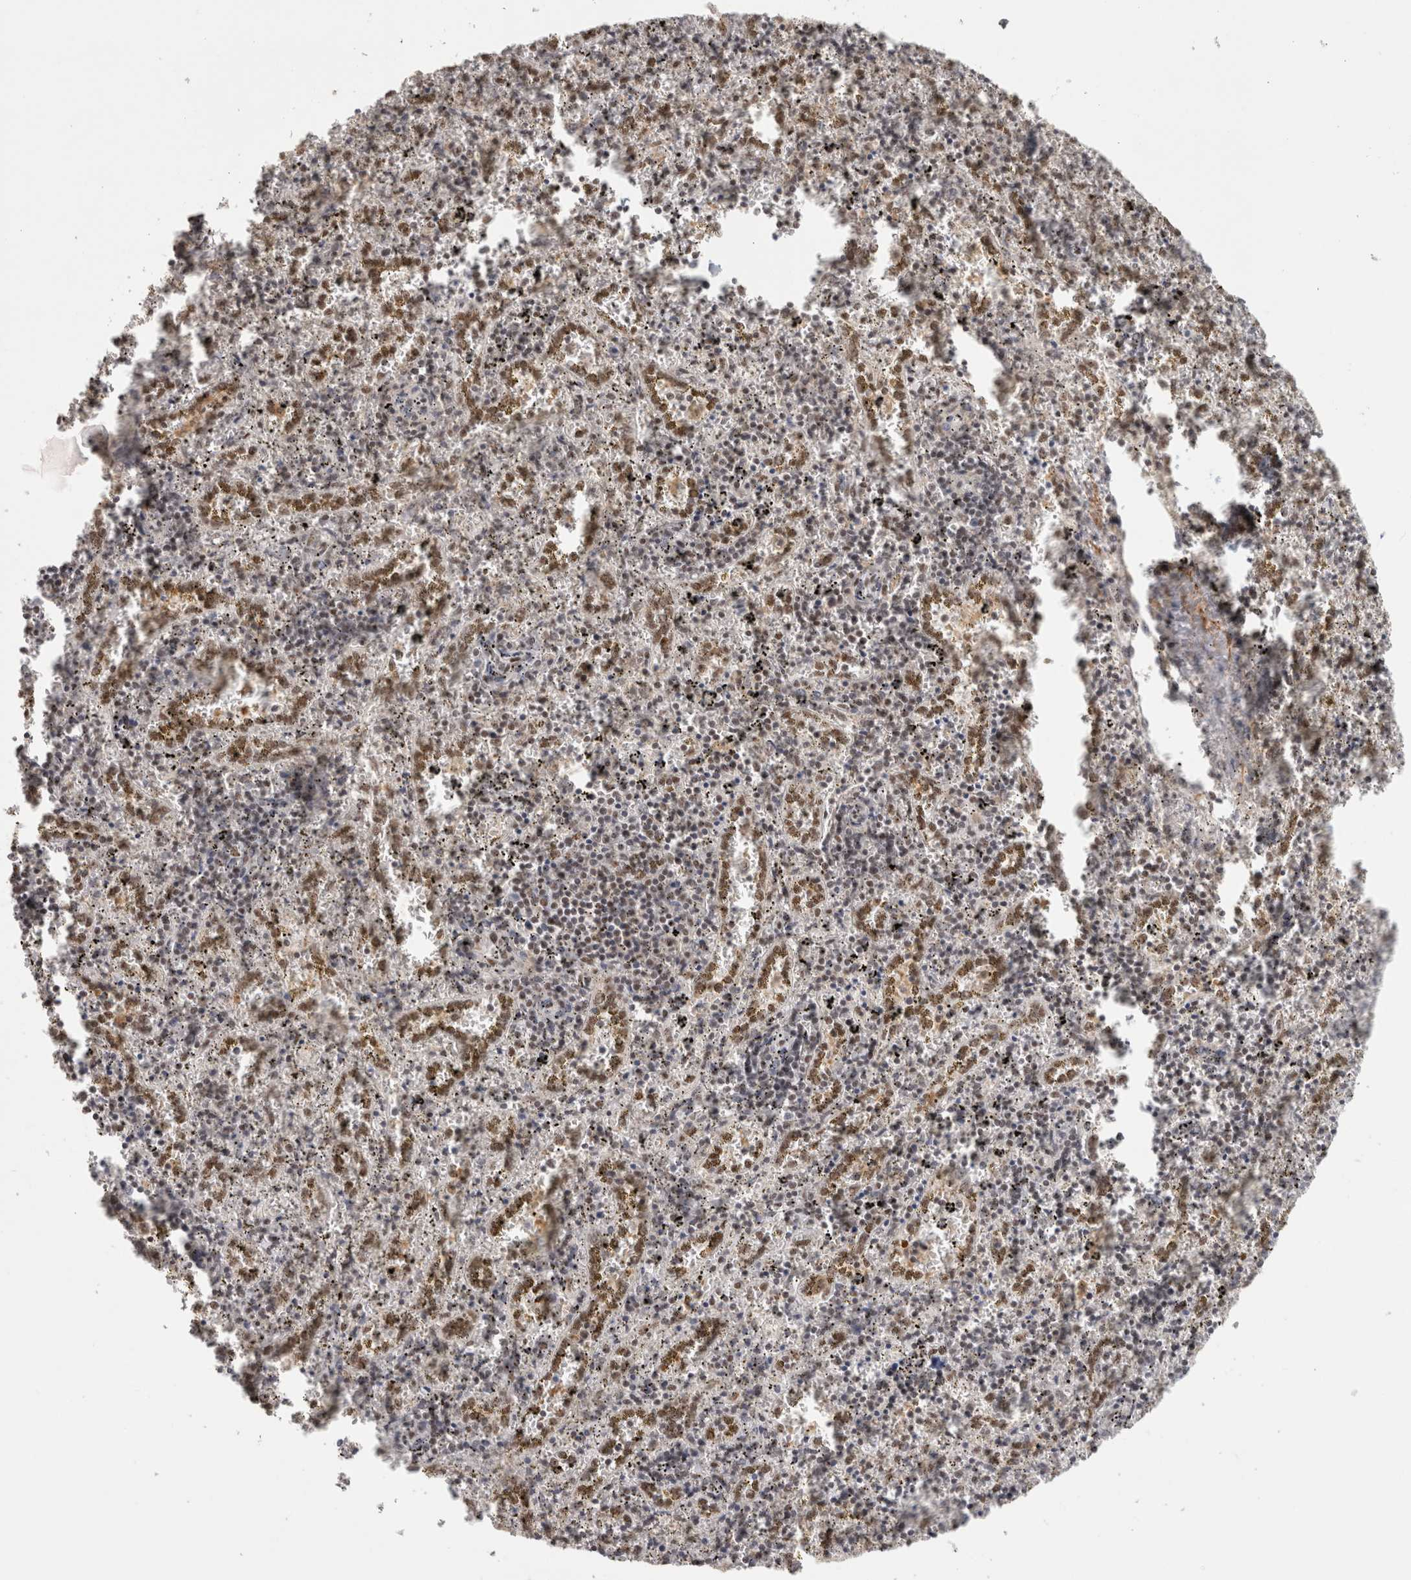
{"staining": {"intensity": "negative", "quantity": "none", "location": "none"}, "tissue": "spleen", "cell_type": "Cells in red pulp", "image_type": "normal", "snomed": [{"axis": "morphology", "description": "Normal tissue, NOS"}, {"axis": "topography", "description": "Spleen"}], "caption": "Immunohistochemical staining of unremarkable human spleen demonstrates no significant positivity in cells in red pulp.", "gene": "ZNF830", "patient": {"sex": "male", "age": 11}}